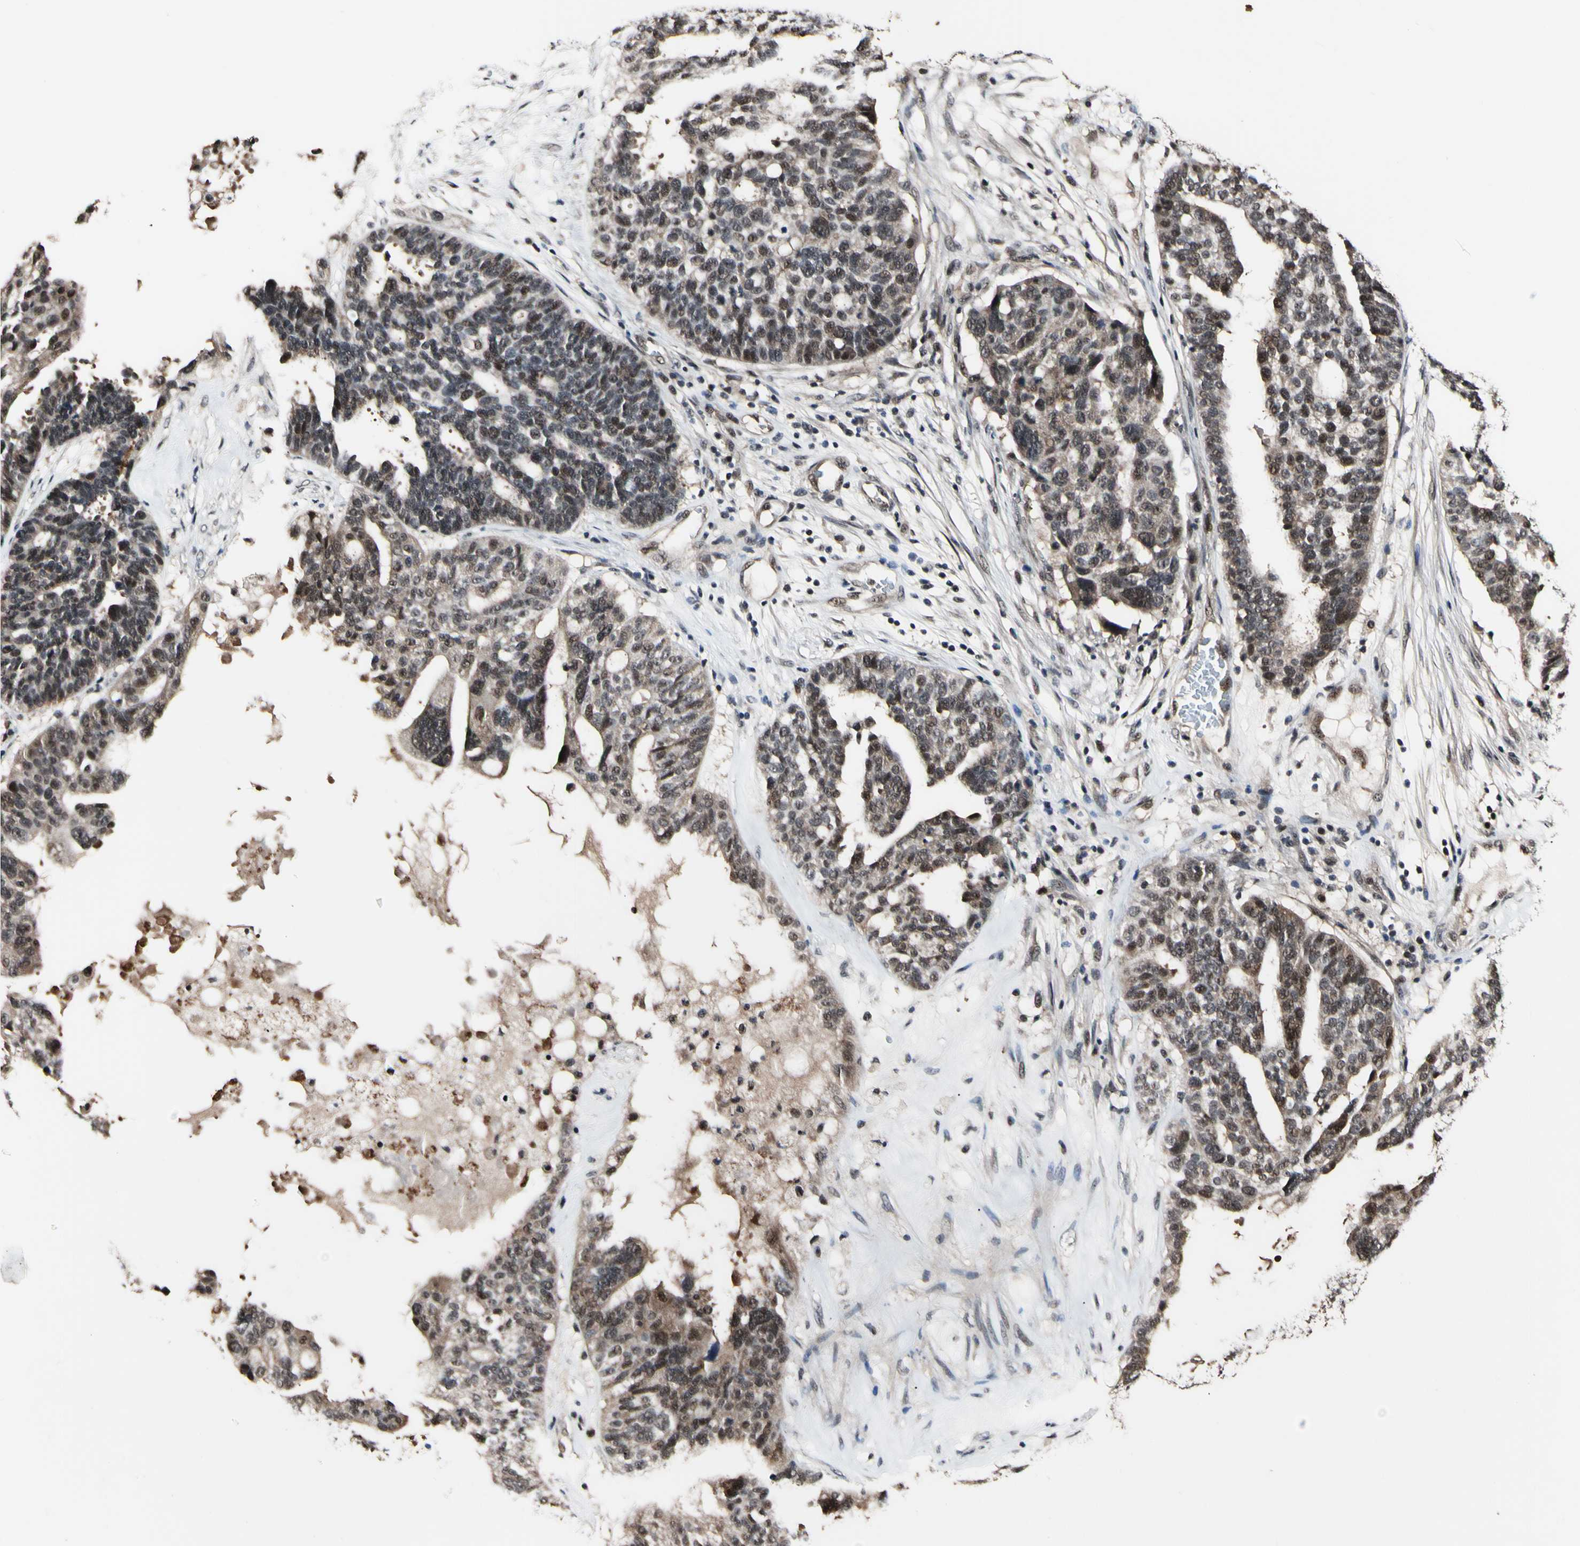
{"staining": {"intensity": "weak", "quantity": ">75%", "location": "cytoplasmic/membranous,nuclear"}, "tissue": "ovarian cancer", "cell_type": "Tumor cells", "image_type": "cancer", "snomed": [{"axis": "morphology", "description": "Cystadenocarcinoma, serous, NOS"}, {"axis": "topography", "description": "Ovary"}], "caption": "Immunohistochemistry staining of ovarian cancer (serous cystadenocarcinoma), which shows low levels of weak cytoplasmic/membranous and nuclear expression in about >75% of tumor cells indicating weak cytoplasmic/membranous and nuclear protein positivity. The staining was performed using DAB (3,3'-diaminobenzidine) (brown) for protein detection and nuclei were counterstained in hematoxylin (blue).", "gene": "PSMD10", "patient": {"sex": "female", "age": 59}}